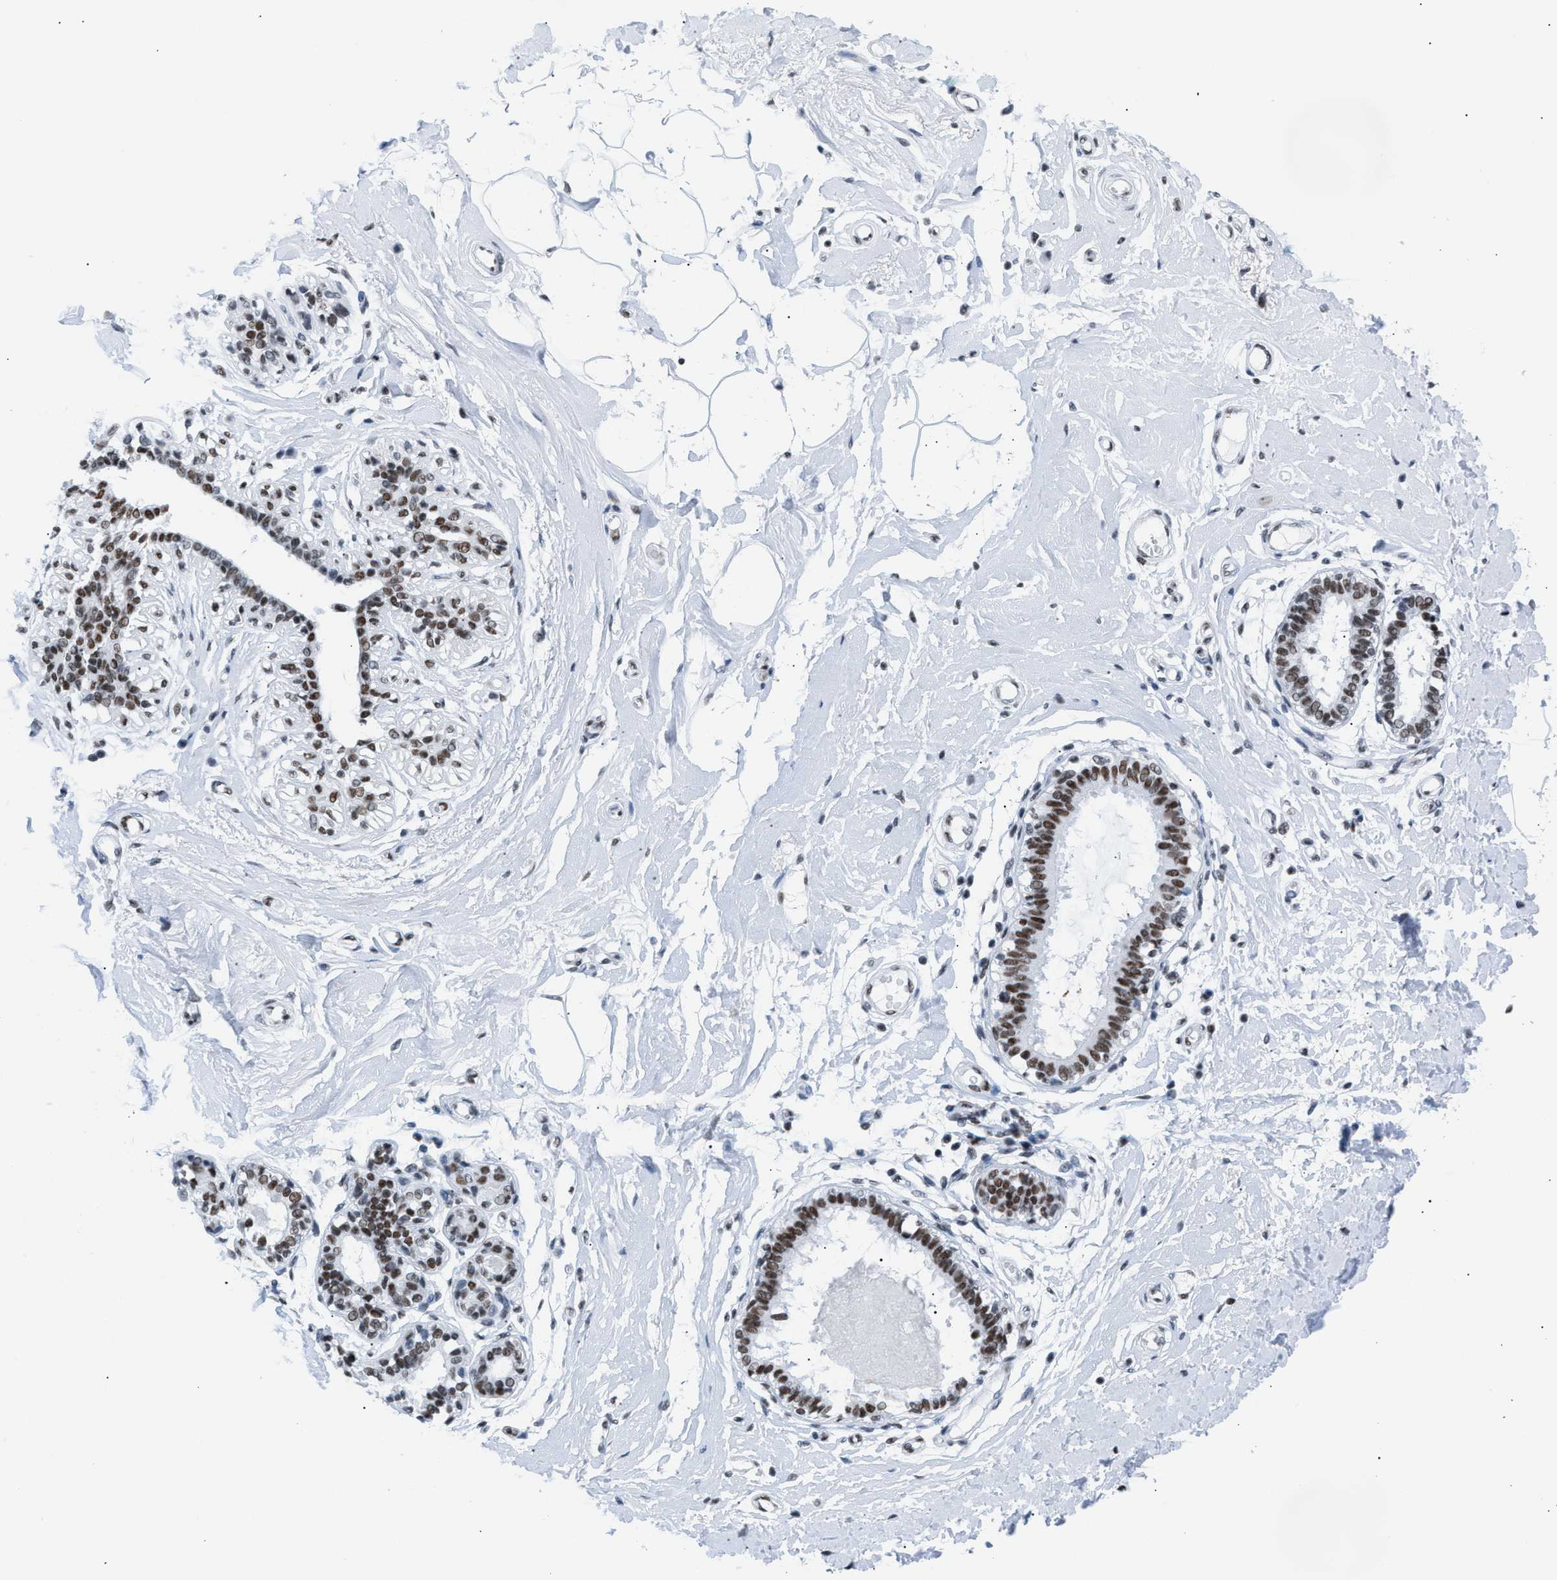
{"staining": {"intensity": "negative", "quantity": "none", "location": "none"}, "tissue": "breast", "cell_type": "Adipocytes", "image_type": "normal", "snomed": [{"axis": "morphology", "description": "Normal tissue, NOS"}, {"axis": "morphology", "description": "Lobular carcinoma"}, {"axis": "topography", "description": "Breast"}], "caption": "DAB (3,3'-diaminobenzidine) immunohistochemical staining of unremarkable human breast exhibits no significant staining in adipocytes.", "gene": "CCAR2", "patient": {"sex": "female", "age": 59}}